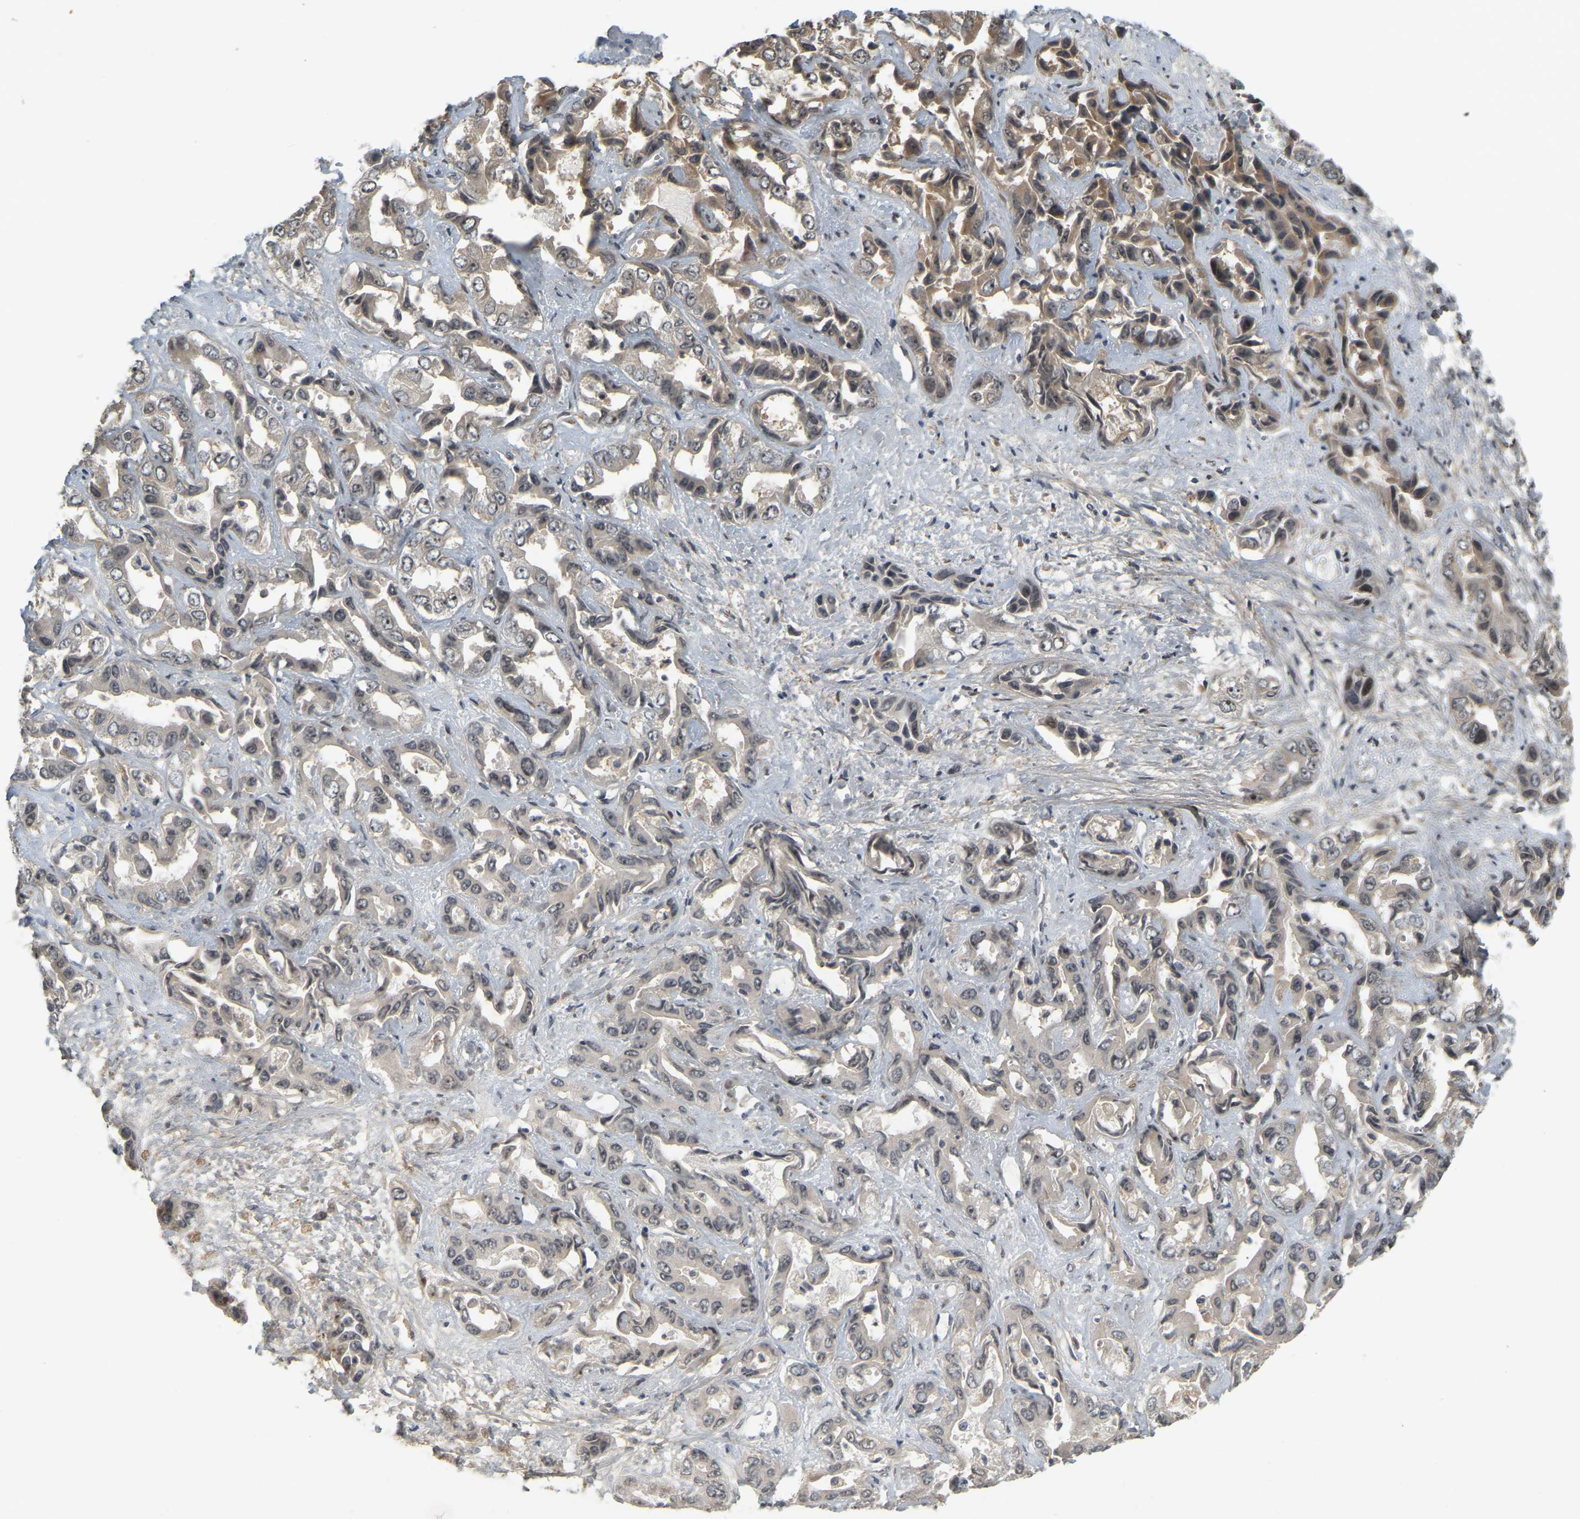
{"staining": {"intensity": "moderate", "quantity": "25%-75%", "location": "cytoplasmic/membranous,nuclear"}, "tissue": "liver cancer", "cell_type": "Tumor cells", "image_type": "cancer", "snomed": [{"axis": "morphology", "description": "Cholangiocarcinoma"}, {"axis": "topography", "description": "Liver"}], "caption": "The photomicrograph exhibits immunohistochemical staining of cholangiocarcinoma (liver). There is moderate cytoplasmic/membranous and nuclear expression is seen in about 25%-75% of tumor cells.", "gene": "BRF2", "patient": {"sex": "female", "age": 52}}